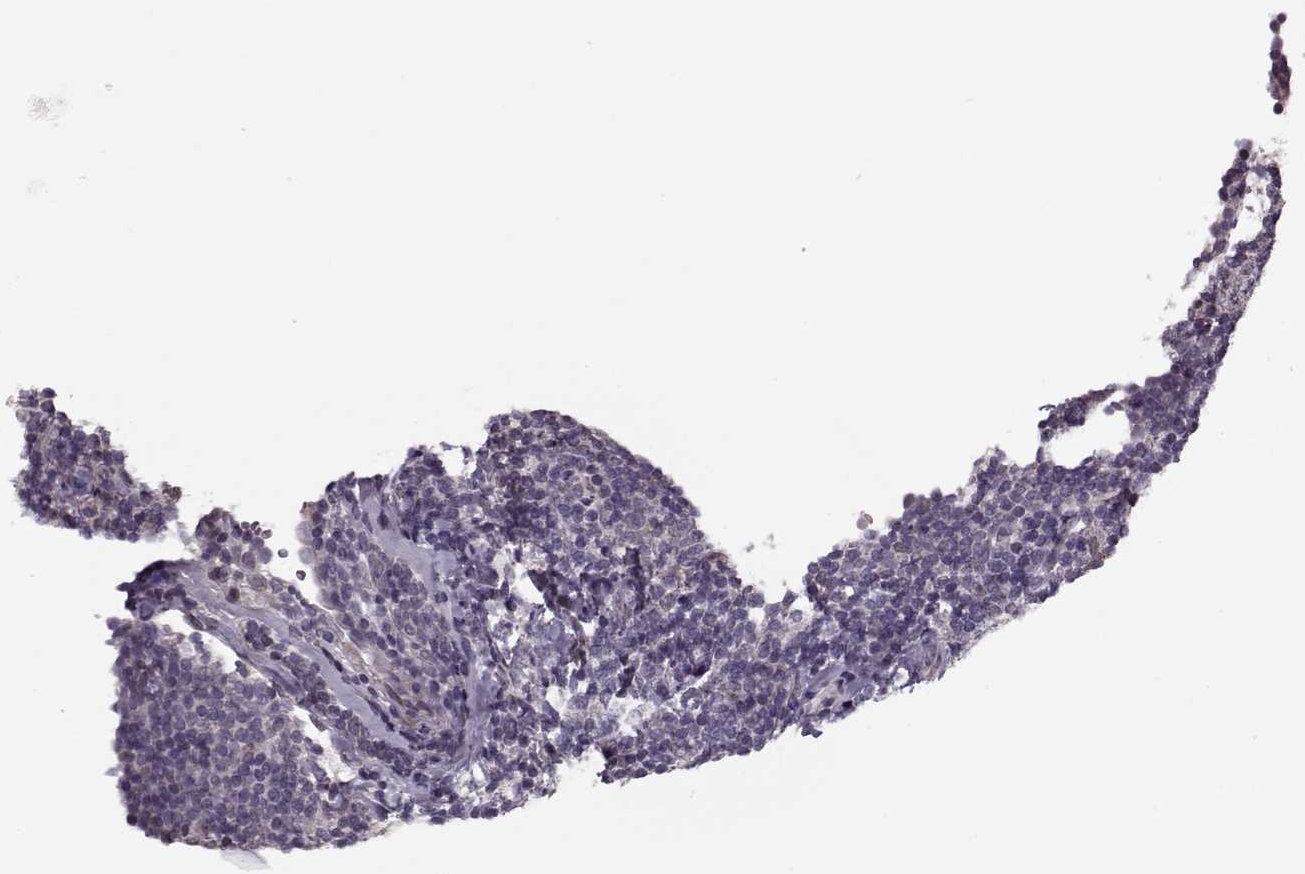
{"staining": {"intensity": "negative", "quantity": "none", "location": "none"}, "tissue": "lymphoma", "cell_type": "Tumor cells", "image_type": "cancer", "snomed": [{"axis": "morphology", "description": "Malignant lymphoma, non-Hodgkin's type, Low grade"}, {"axis": "topography", "description": "Lymph node"}], "caption": "A micrograph of human lymphoma is negative for staining in tumor cells. Brightfield microscopy of immunohistochemistry stained with DAB (3,3'-diaminobenzidine) (brown) and hematoxylin (blue), captured at high magnification.", "gene": "DNAI3", "patient": {"sex": "female", "age": 56}}